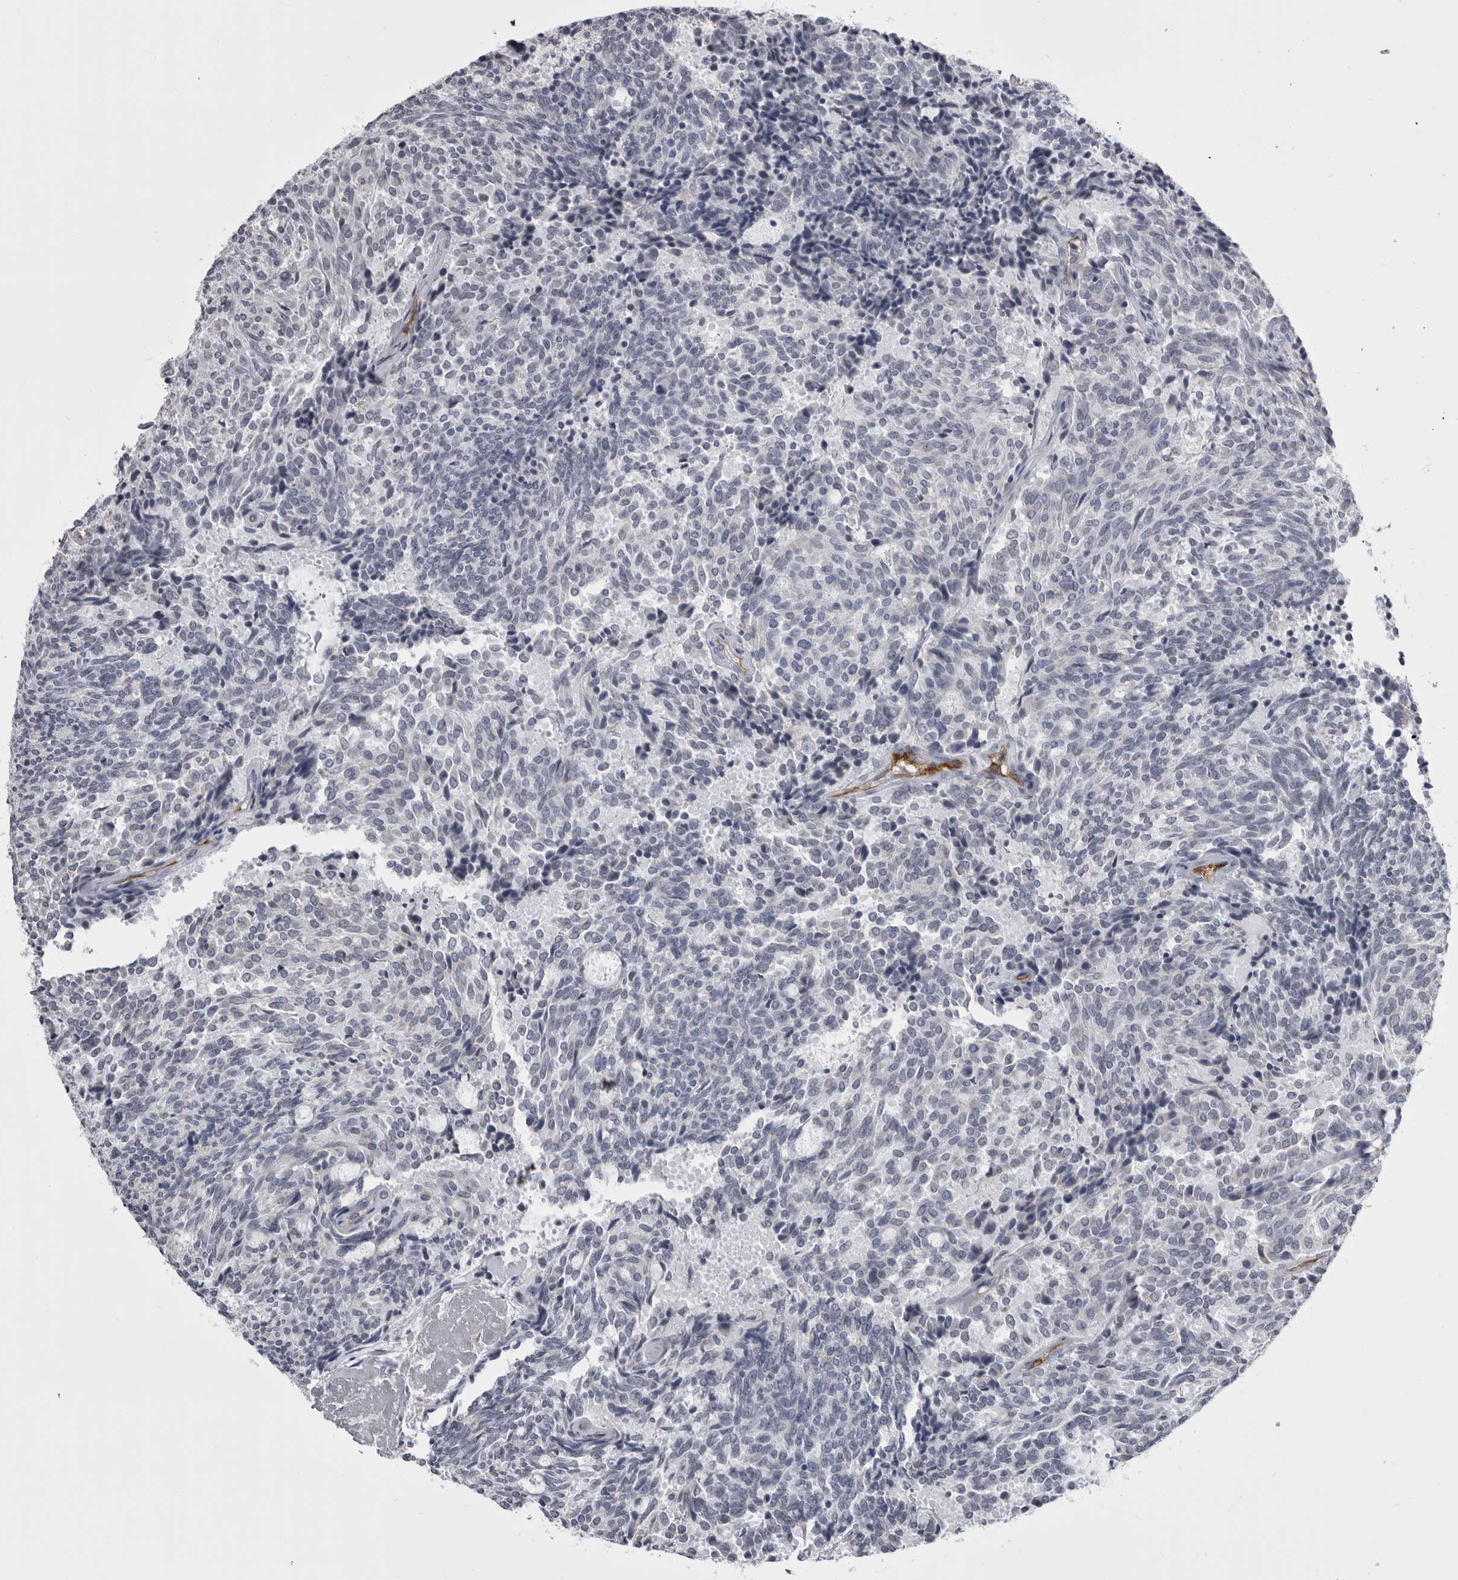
{"staining": {"intensity": "negative", "quantity": "none", "location": "none"}, "tissue": "carcinoid", "cell_type": "Tumor cells", "image_type": "cancer", "snomed": [{"axis": "morphology", "description": "Carcinoid, malignant, NOS"}, {"axis": "topography", "description": "Pancreas"}], "caption": "A photomicrograph of human carcinoid (malignant) is negative for staining in tumor cells.", "gene": "OPLAH", "patient": {"sex": "female", "age": 54}}